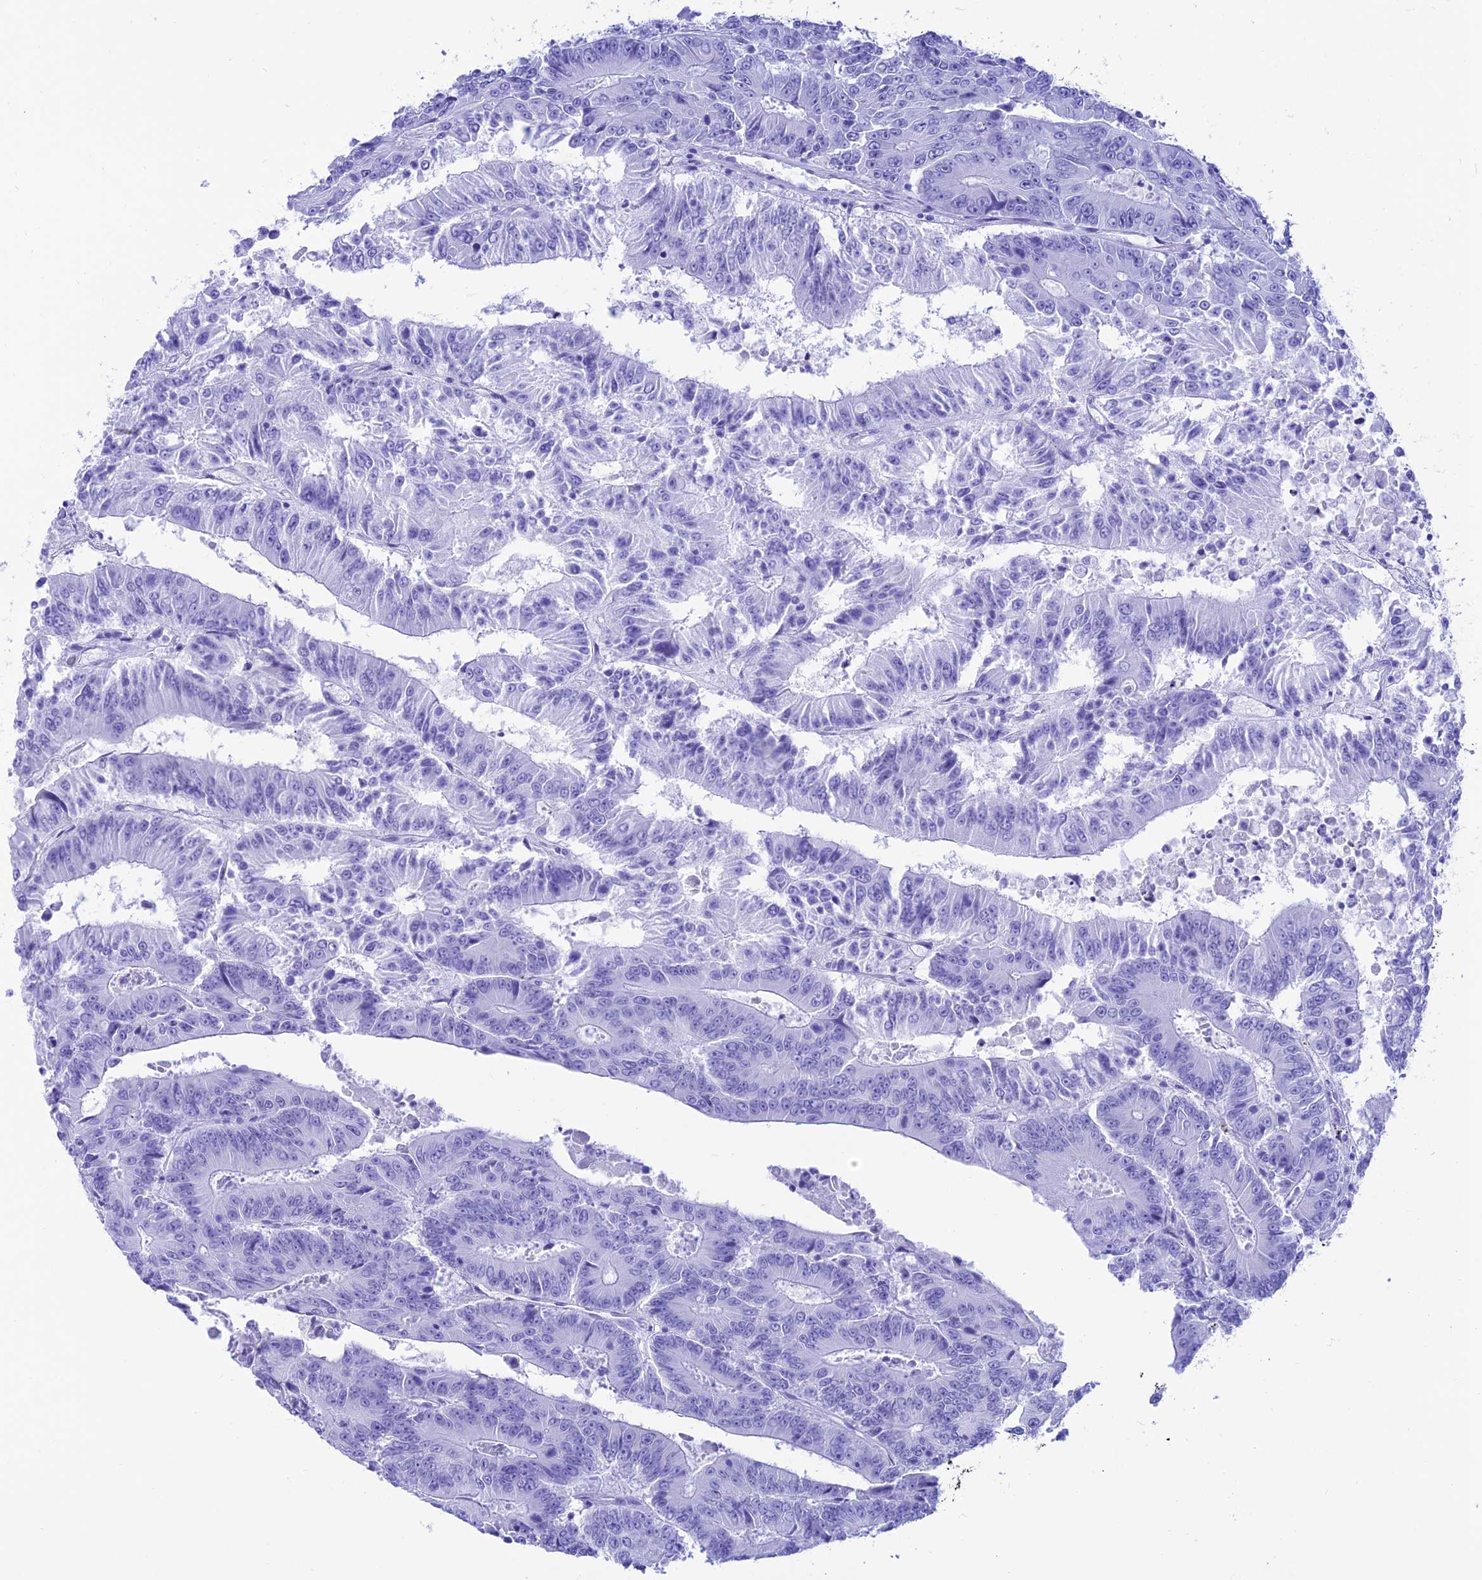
{"staining": {"intensity": "negative", "quantity": "none", "location": "none"}, "tissue": "colorectal cancer", "cell_type": "Tumor cells", "image_type": "cancer", "snomed": [{"axis": "morphology", "description": "Adenocarcinoma, NOS"}, {"axis": "topography", "description": "Colon"}], "caption": "Tumor cells are negative for brown protein staining in colorectal adenocarcinoma.", "gene": "PRNP", "patient": {"sex": "male", "age": 83}}